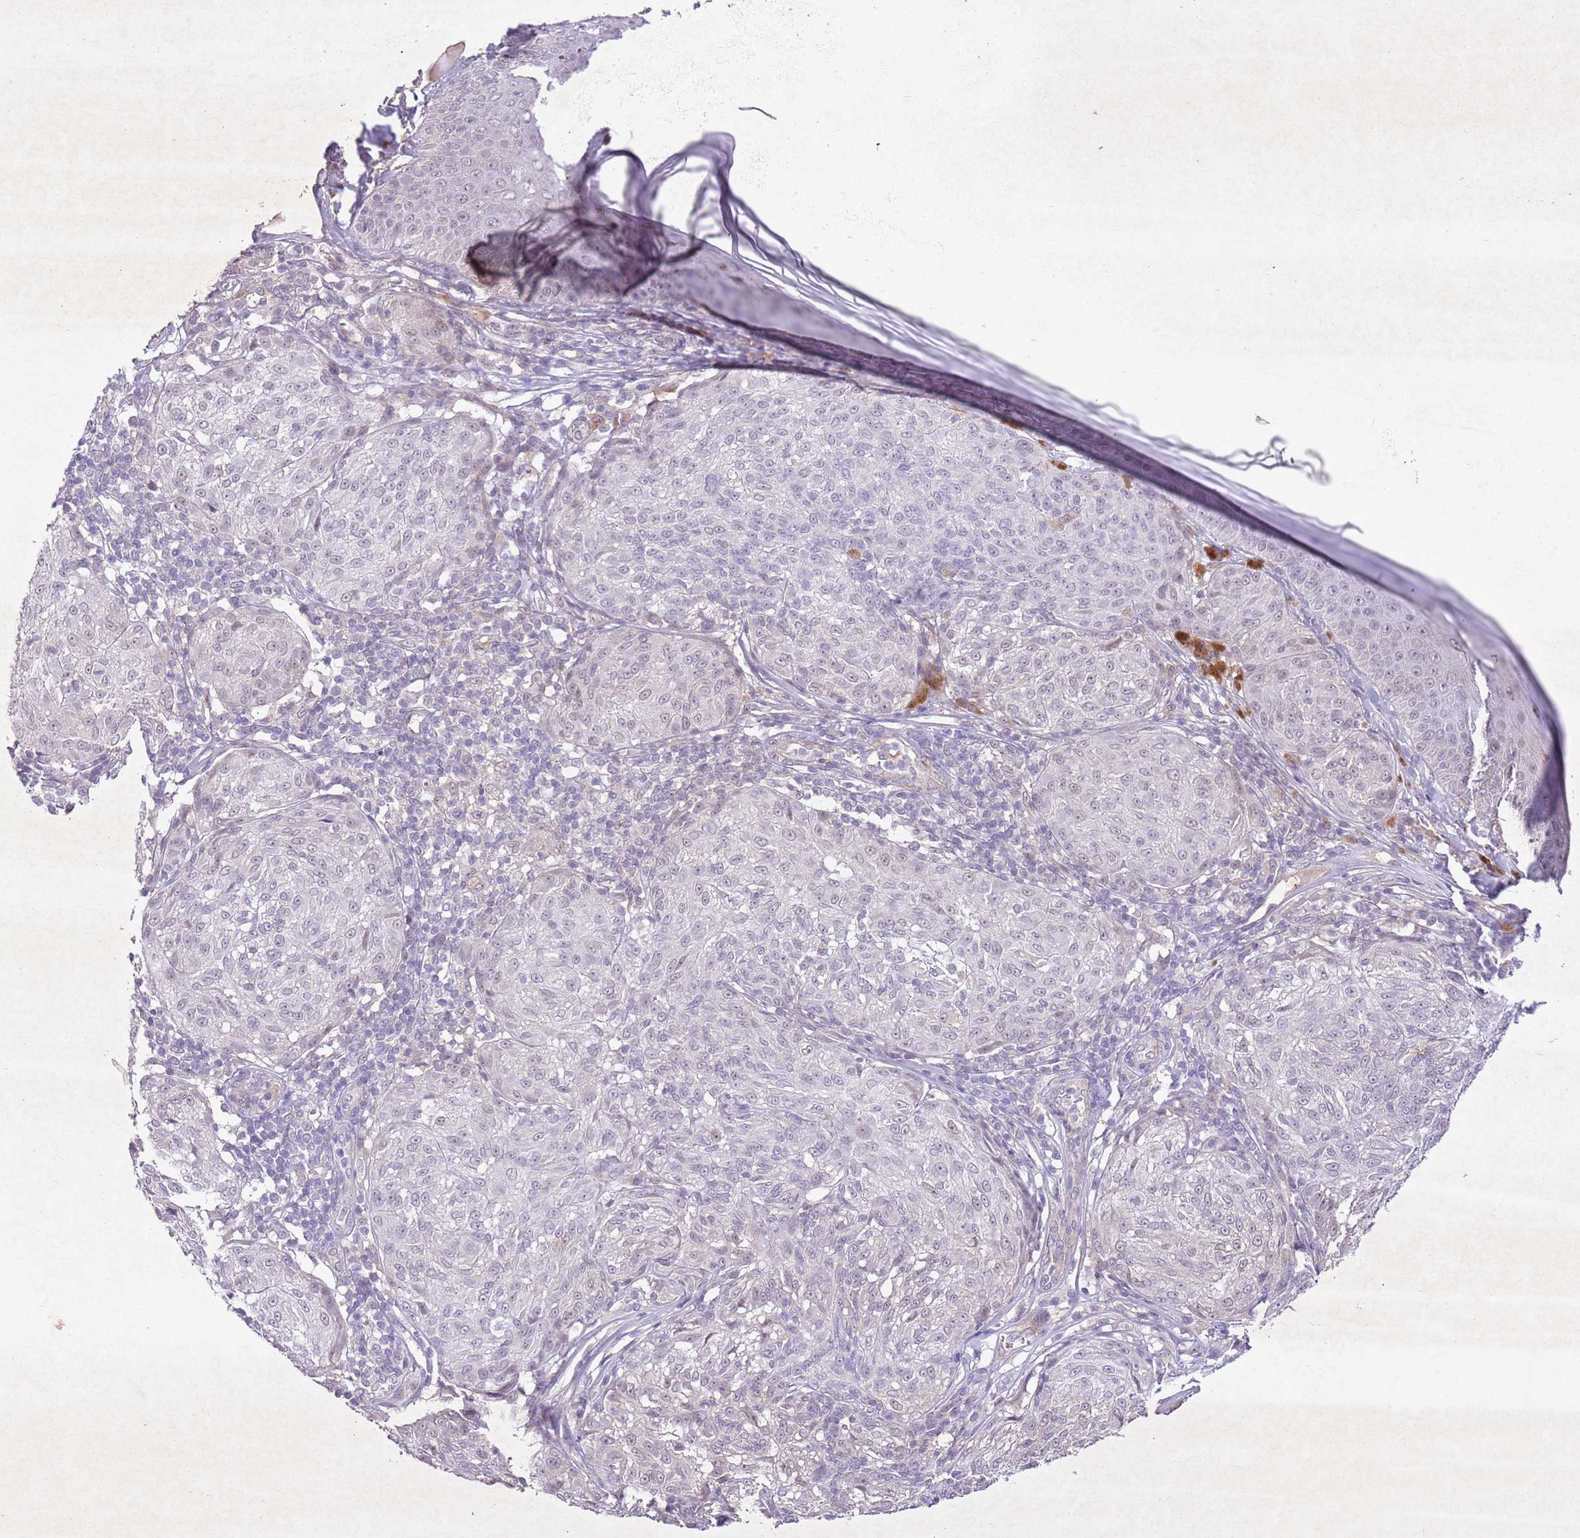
{"staining": {"intensity": "negative", "quantity": "none", "location": "none"}, "tissue": "melanoma", "cell_type": "Tumor cells", "image_type": "cancer", "snomed": [{"axis": "morphology", "description": "Malignant melanoma, NOS"}, {"axis": "topography", "description": "Skin"}], "caption": "Immunohistochemistry (IHC) of malignant melanoma demonstrates no positivity in tumor cells.", "gene": "CCNI", "patient": {"sex": "female", "age": 63}}